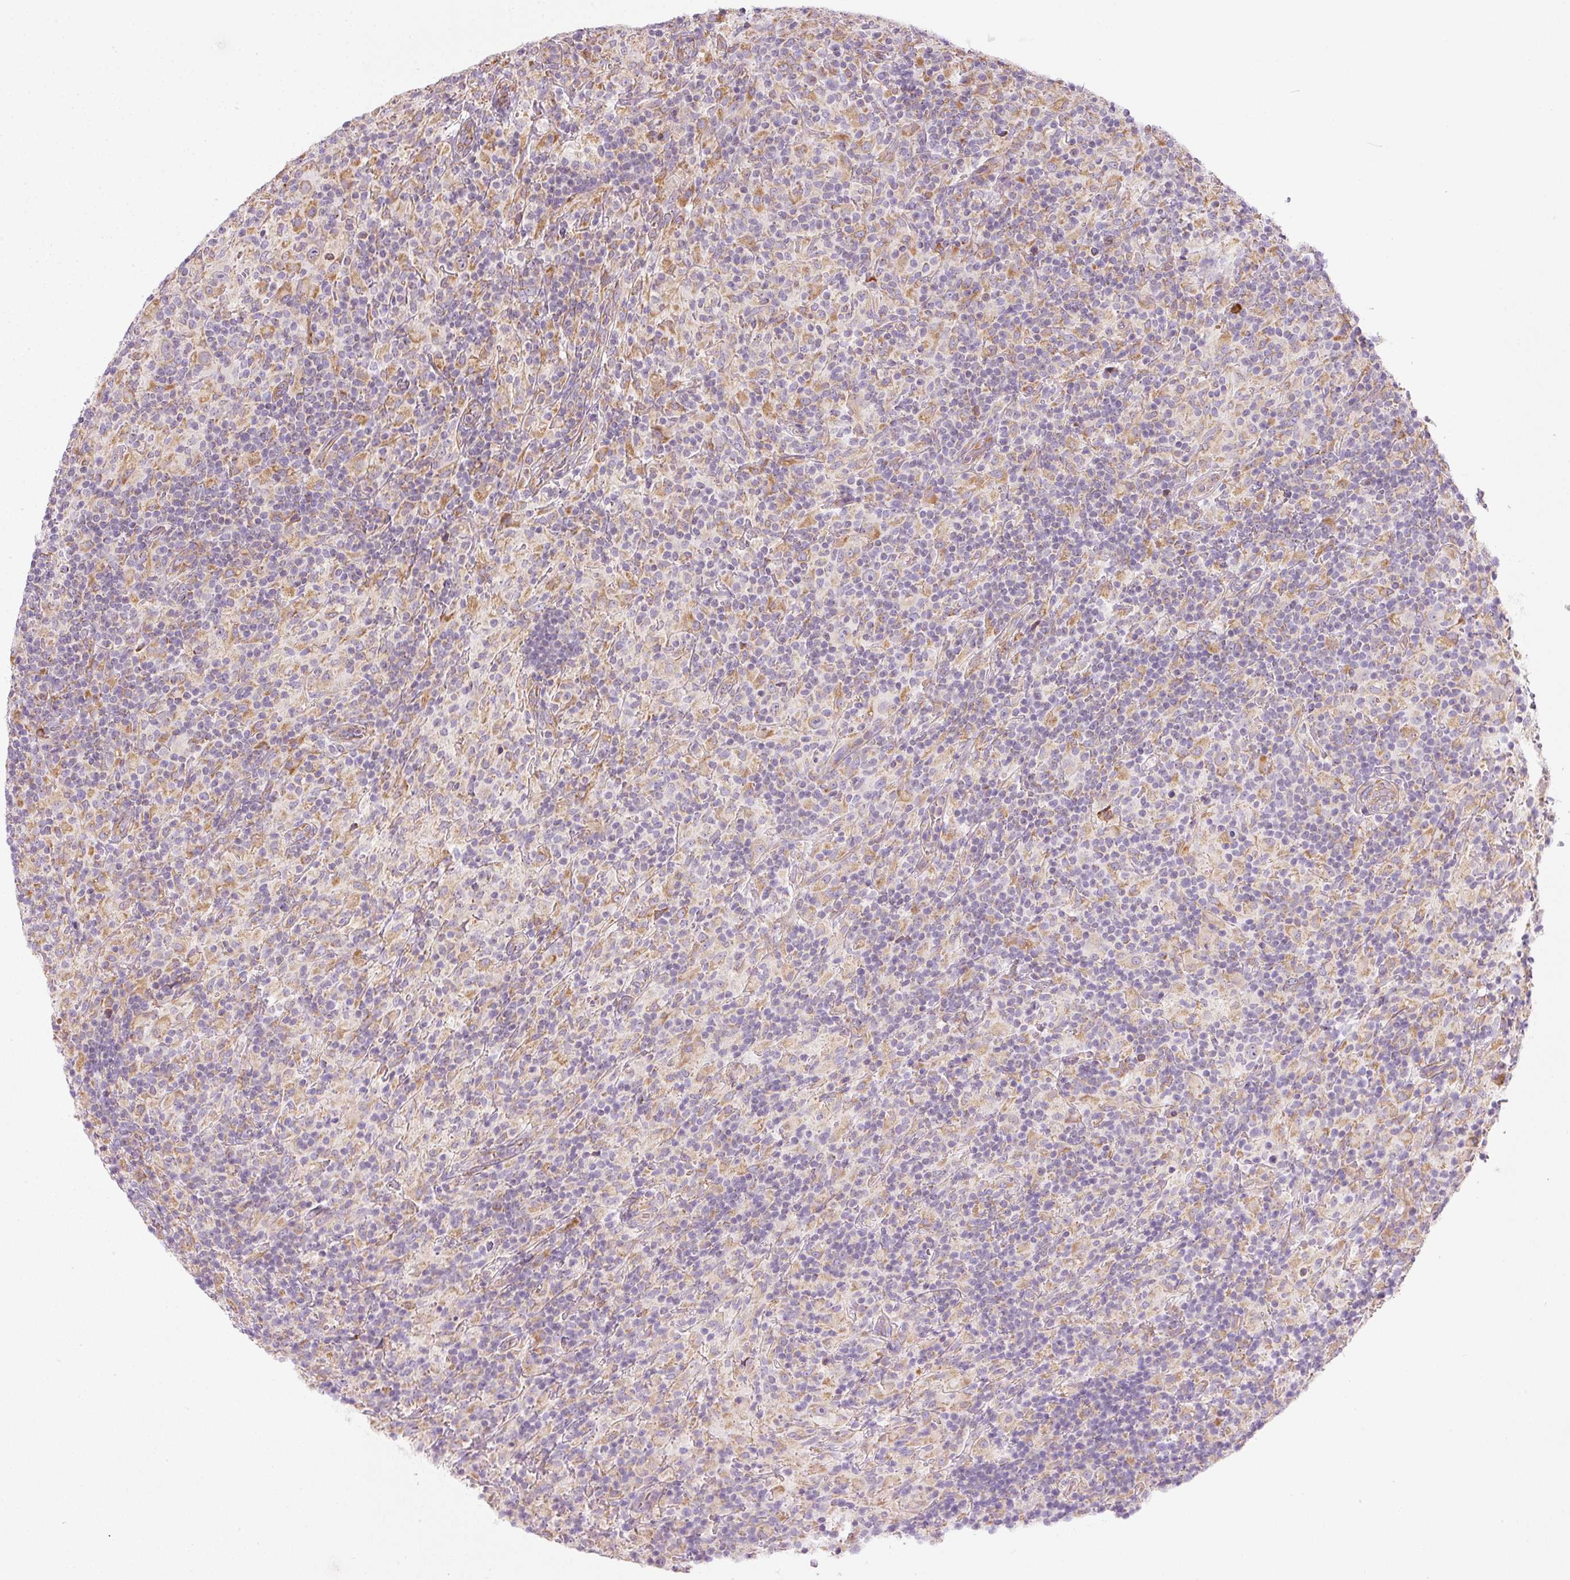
{"staining": {"intensity": "moderate", "quantity": "25%-75%", "location": "cytoplasmic/membranous"}, "tissue": "lymphoma", "cell_type": "Tumor cells", "image_type": "cancer", "snomed": [{"axis": "morphology", "description": "Hodgkin's disease, NOS"}, {"axis": "topography", "description": "Lymph node"}], "caption": "A medium amount of moderate cytoplasmic/membranous staining is present in about 25%-75% of tumor cells in Hodgkin's disease tissue.", "gene": "MORN4", "patient": {"sex": "male", "age": 70}}